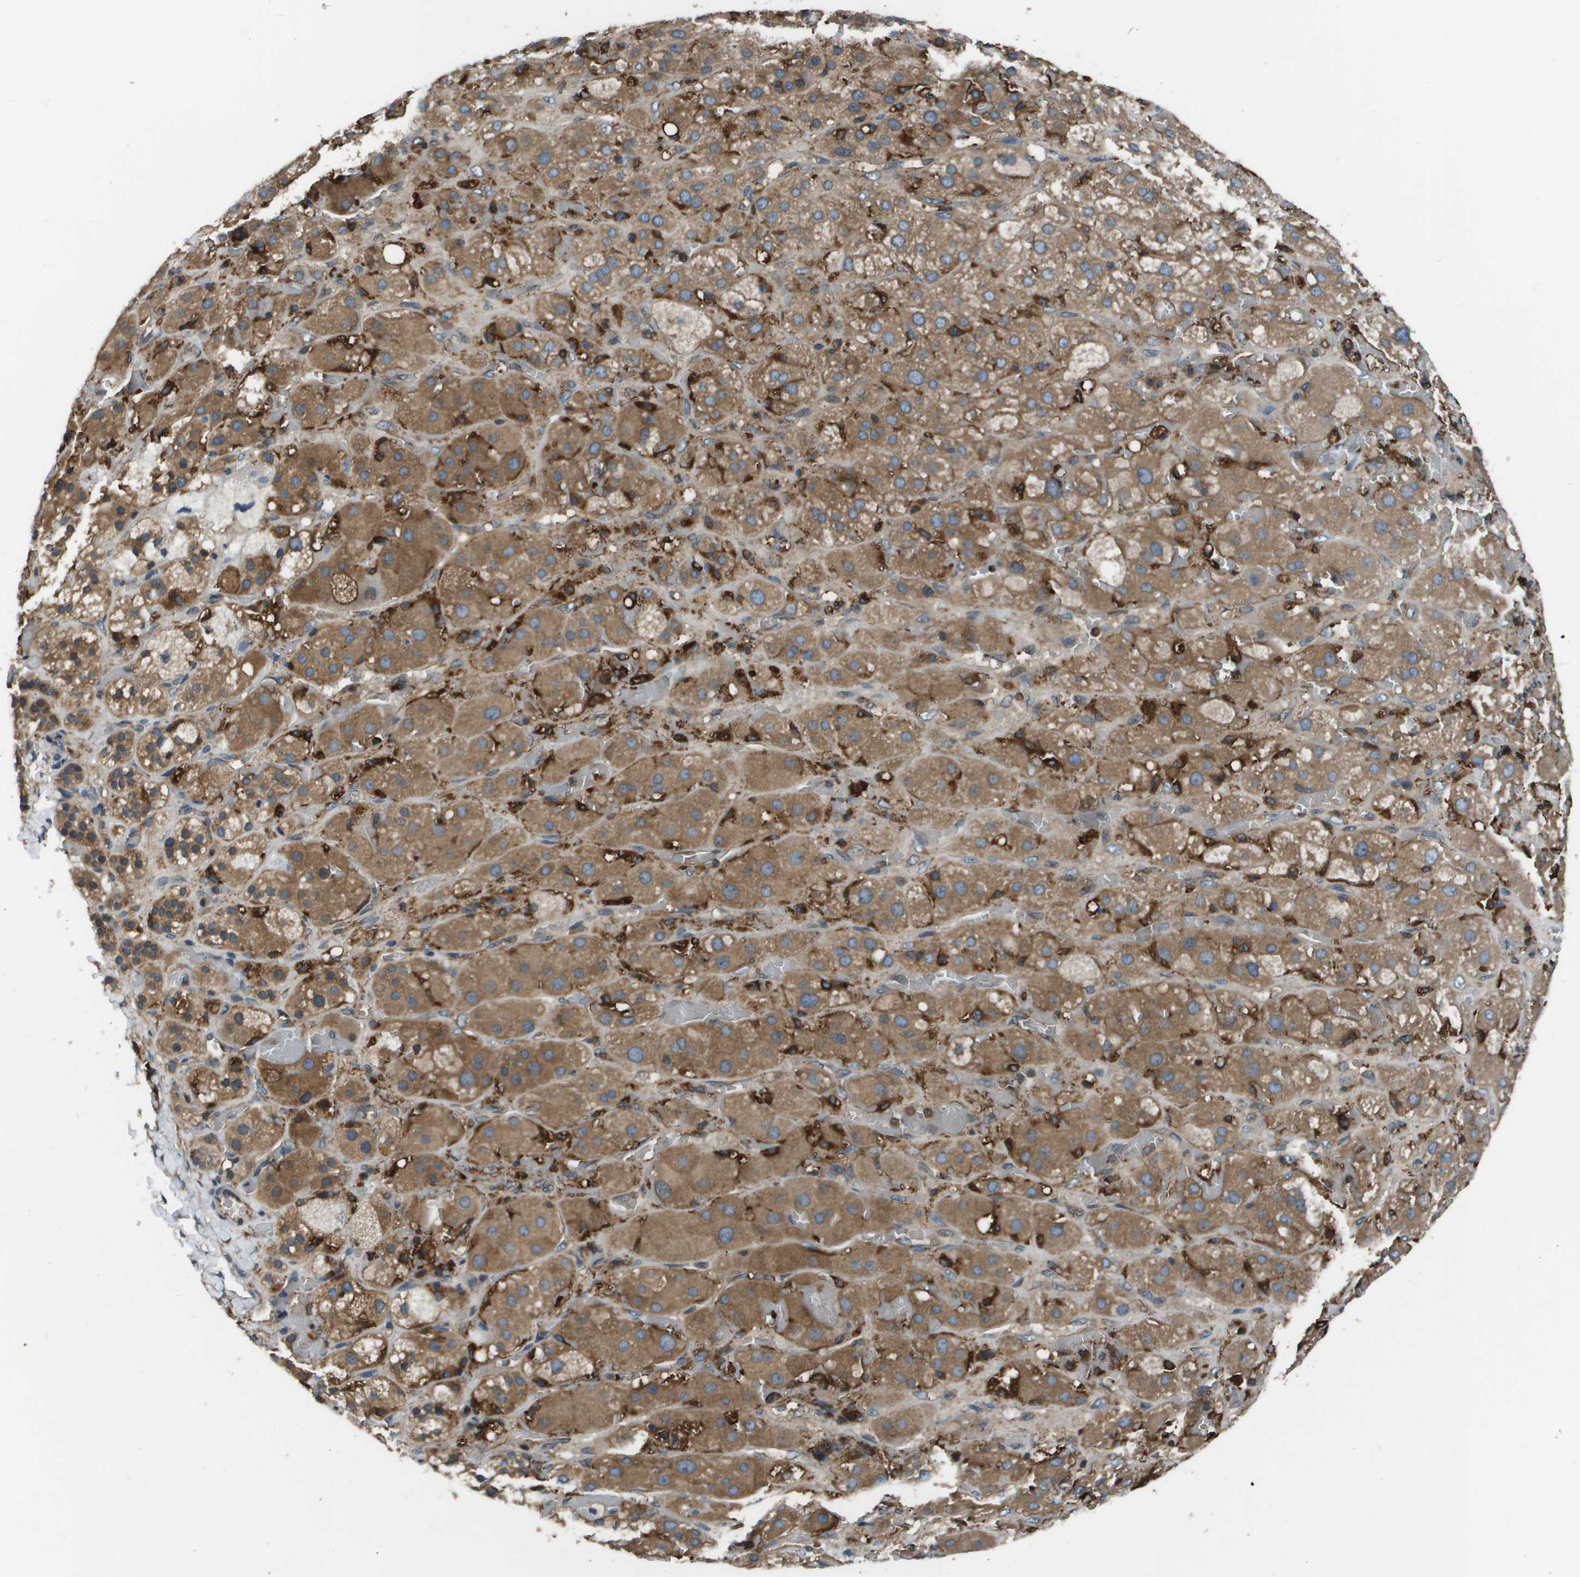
{"staining": {"intensity": "moderate", "quantity": ">75%", "location": "cytoplasmic/membranous"}, "tissue": "adrenal gland", "cell_type": "Glandular cells", "image_type": "normal", "snomed": [{"axis": "morphology", "description": "Normal tissue, NOS"}, {"axis": "topography", "description": "Adrenal gland"}], "caption": "Immunohistochemistry (DAB) staining of normal adrenal gland demonstrates moderate cytoplasmic/membranous protein staining in approximately >75% of glandular cells.", "gene": "EIF3B", "patient": {"sex": "female", "age": 47}}